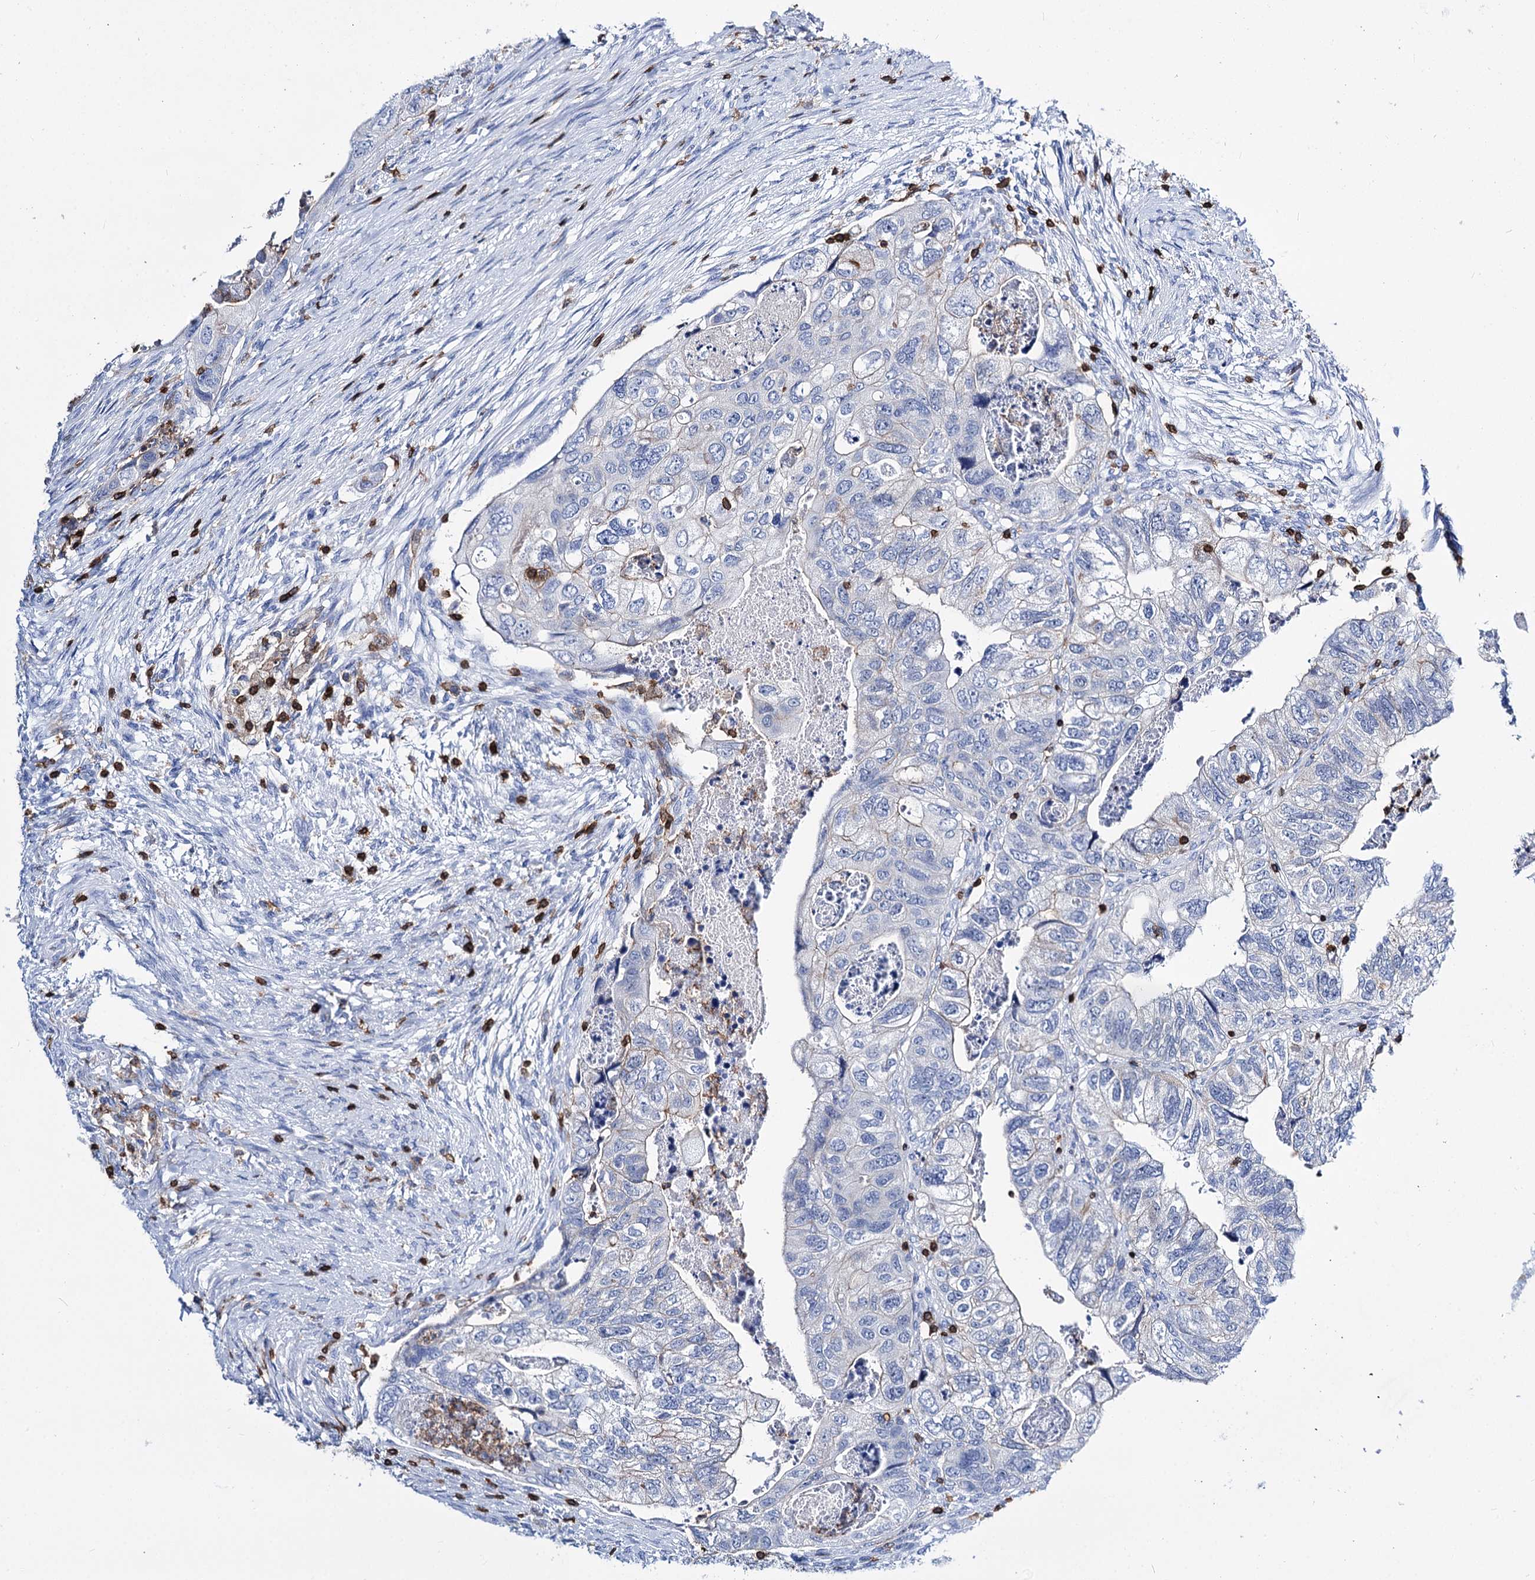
{"staining": {"intensity": "negative", "quantity": "none", "location": "none"}, "tissue": "colorectal cancer", "cell_type": "Tumor cells", "image_type": "cancer", "snomed": [{"axis": "morphology", "description": "Adenocarcinoma, NOS"}, {"axis": "topography", "description": "Rectum"}], "caption": "DAB (3,3'-diaminobenzidine) immunohistochemical staining of colorectal cancer (adenocarcinoma) shows no significant positivity in tumor cells.", "gene": "DEF6", "patient": {"sex": "male", "age": 63}}